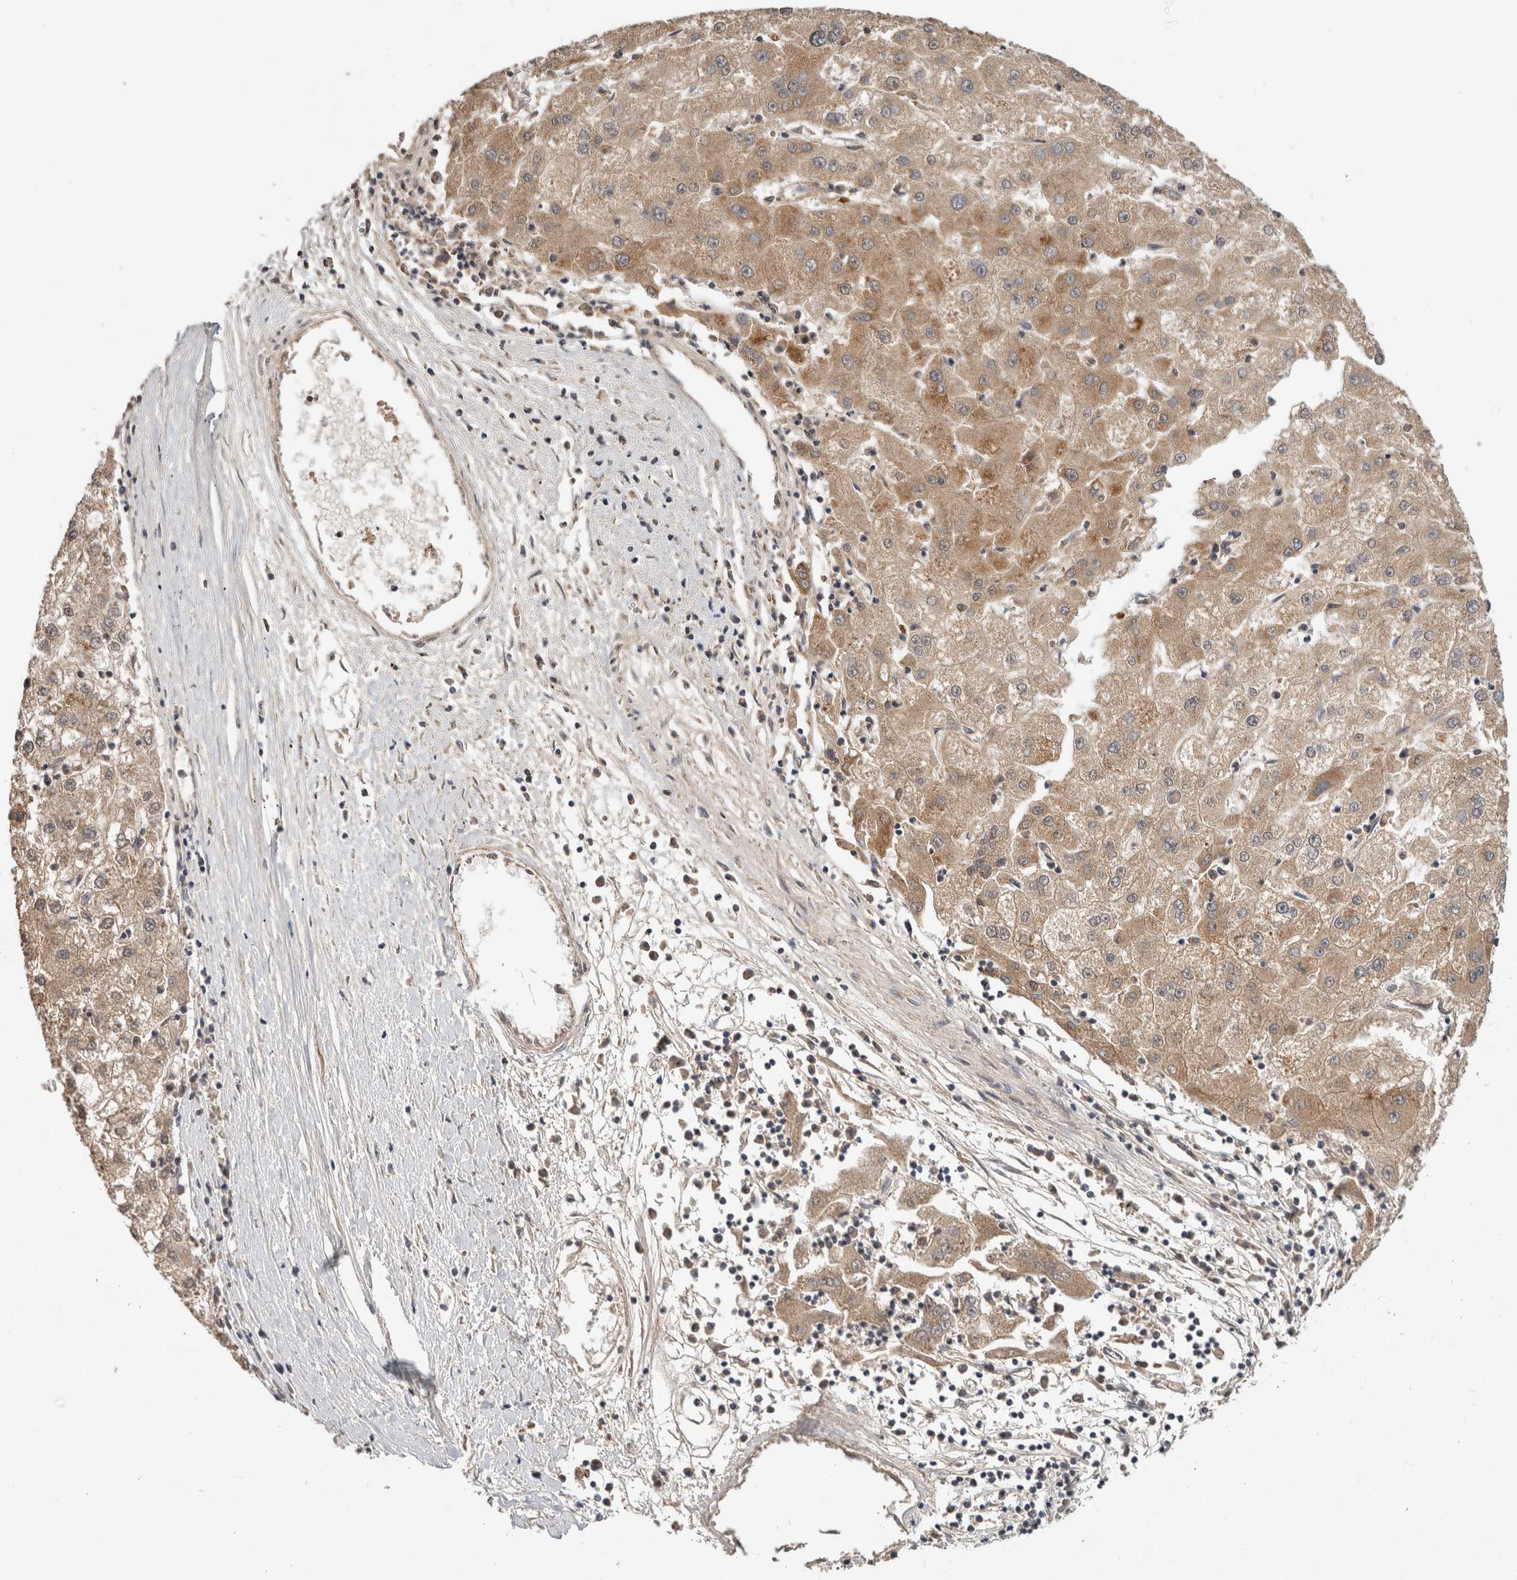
{"staining": {"intensity": "weak", "quantity": ">75%", "location": "cytoplasmic/membranous"}, "tissue": "liver cancer", "cell_type": "Tumor cells", "image_type": "cancer", "snomed": [{"axis": "morphology", "description": "Carcinoma, Hepatocellular, NOS"}, {"axis": "topography", "description": "Liver"}], "caption": "Human liver cancer stained with a brown dye reveals weak cytoplasmic/membranous positive positivity in approximately >75% of tumor cells.", "gene": "HMOX2", "patient": {"sex": "male", "age": 72}}